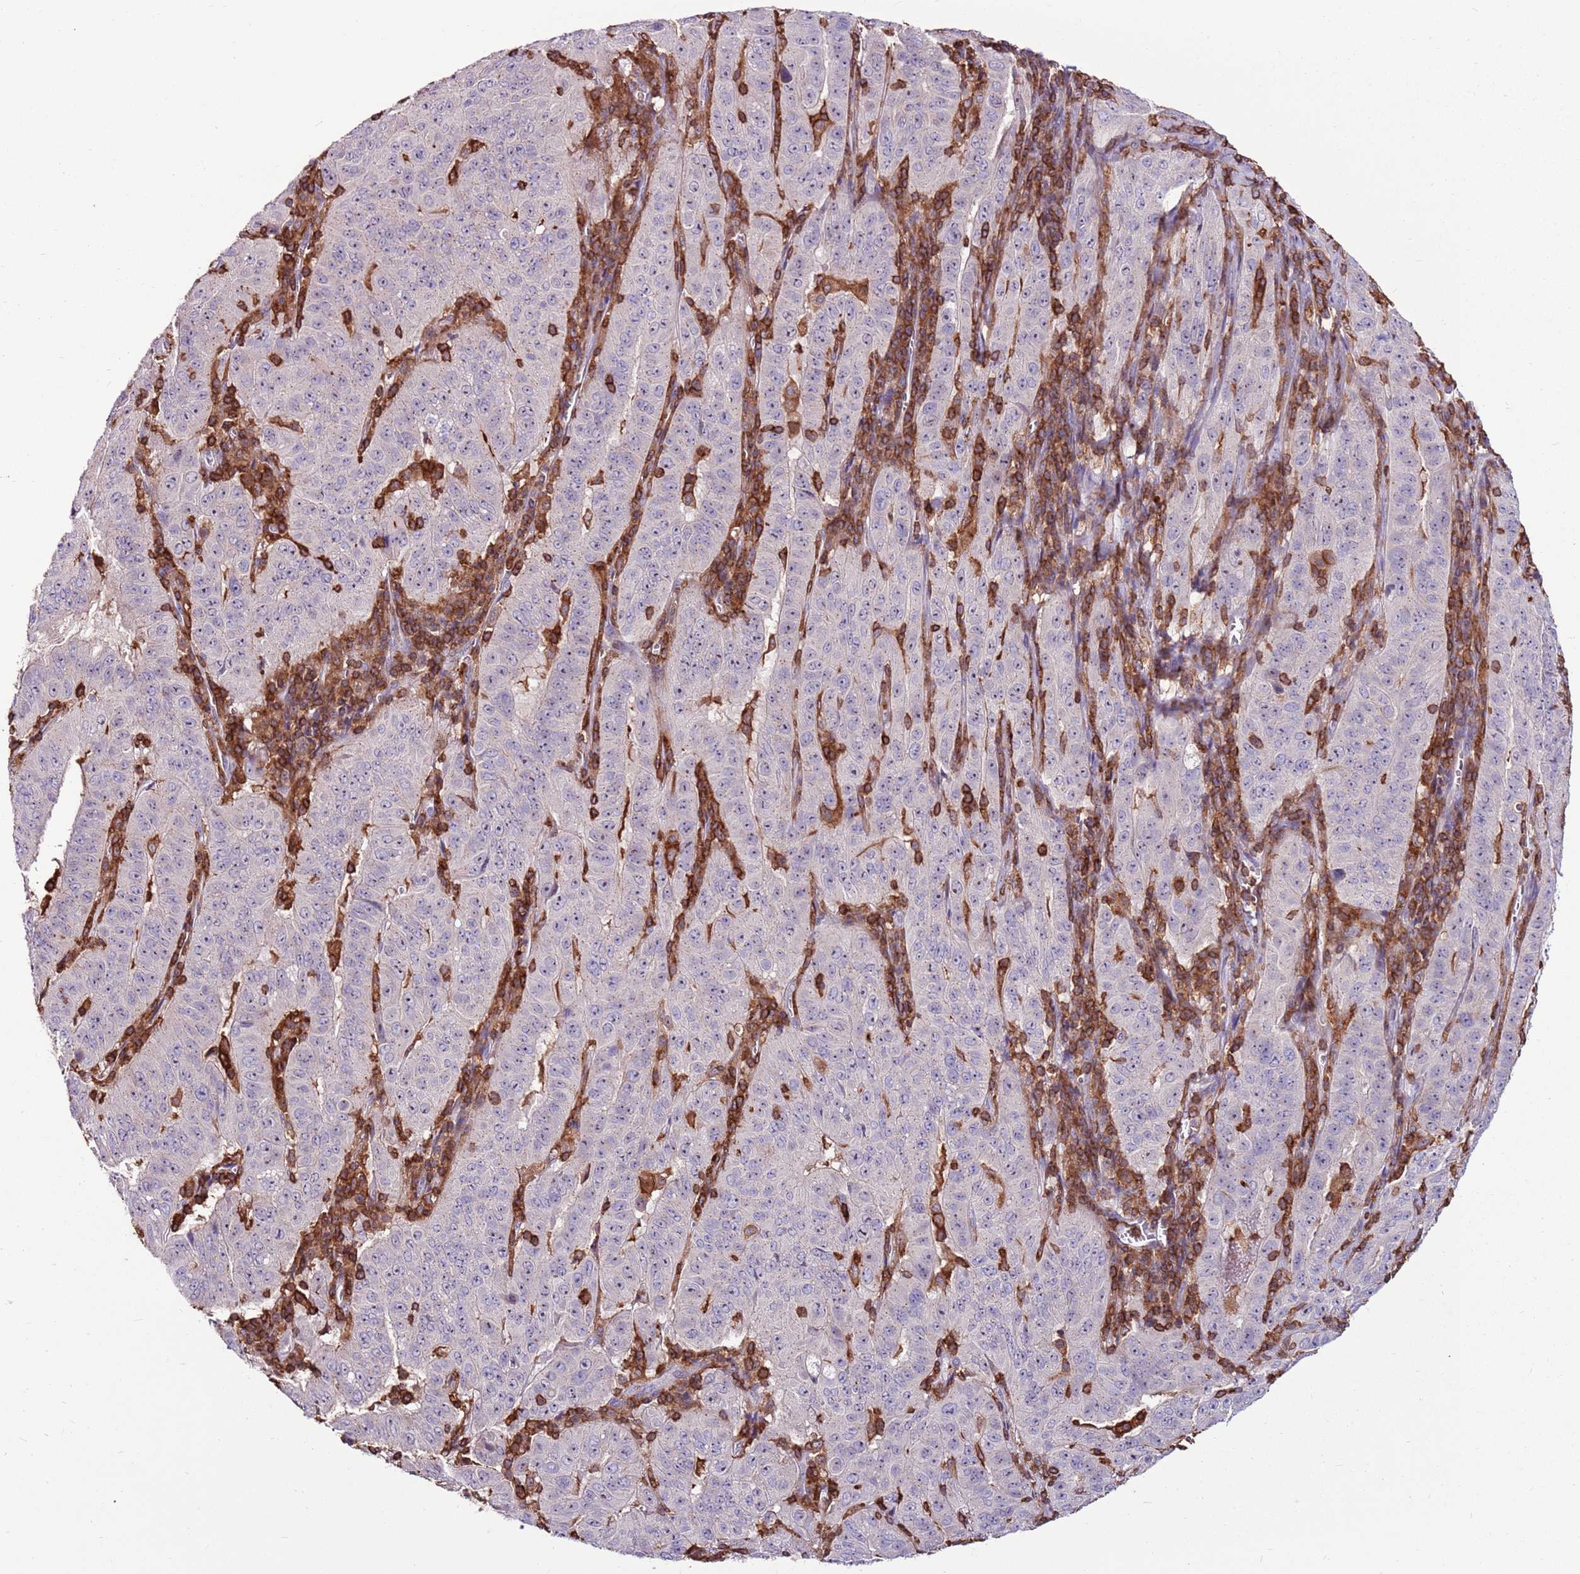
{"staining": {"intensity": "negative", "quantity": "none", "location": "none"}, "tissue": "pancreatic cancer", "cell_type": "Tumor cells", "image_type": "cancer", "snomed": [{"axis": "morphology", "description": "Adenocarcinoma, NOS"}, {"axis": "topography", "description": "Pancreas"}], "caption": "Human pancreatic adenocarcinoma stained for a protein using immunohistochemistry reveals no staining in tumor cells.", "gene": "ZSWIM1", "patient": {"sex": "male", "age": 63}}